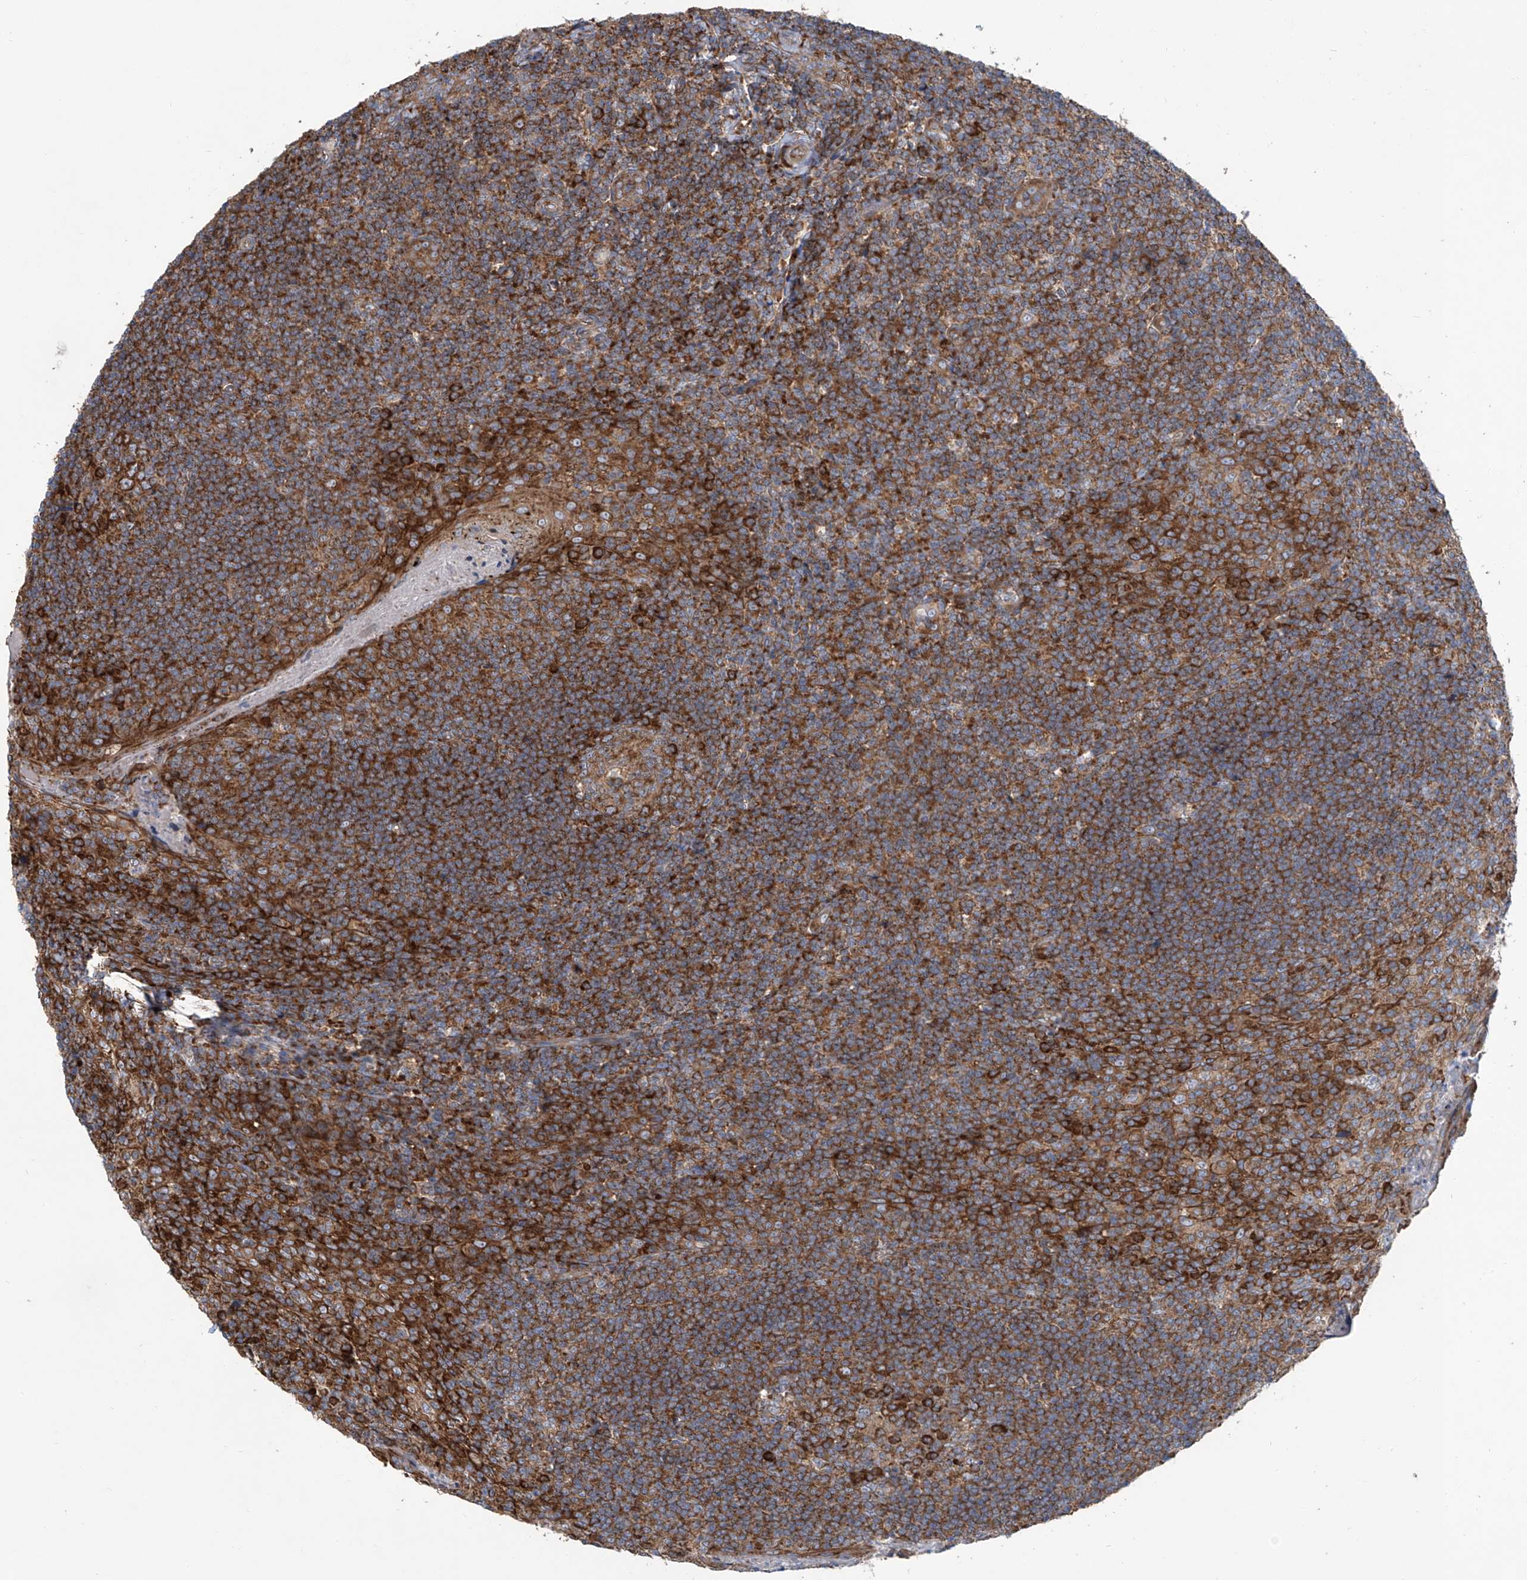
{"staining": {"intensity": "strong", "quantity": ">75%", "location": "cytoplasmic/membranous"}, "tissue": "tonsil", "cell_type": "Germinal center cells", "image_type": "normal", "snomed": [{"axis": "morphology", "description": "Normal tissue, NOS"}, {"axis": "topography", "description": "Tonsil"}], "caption": "Unremarkable tonsil was stained to show a protein in brown. There is high levels of strong cytoplasmic/membranous positivity in approximately >75% of germinal center cells.", "gene": "SENP2", "patient": {"sex": "male", "age": 27}}